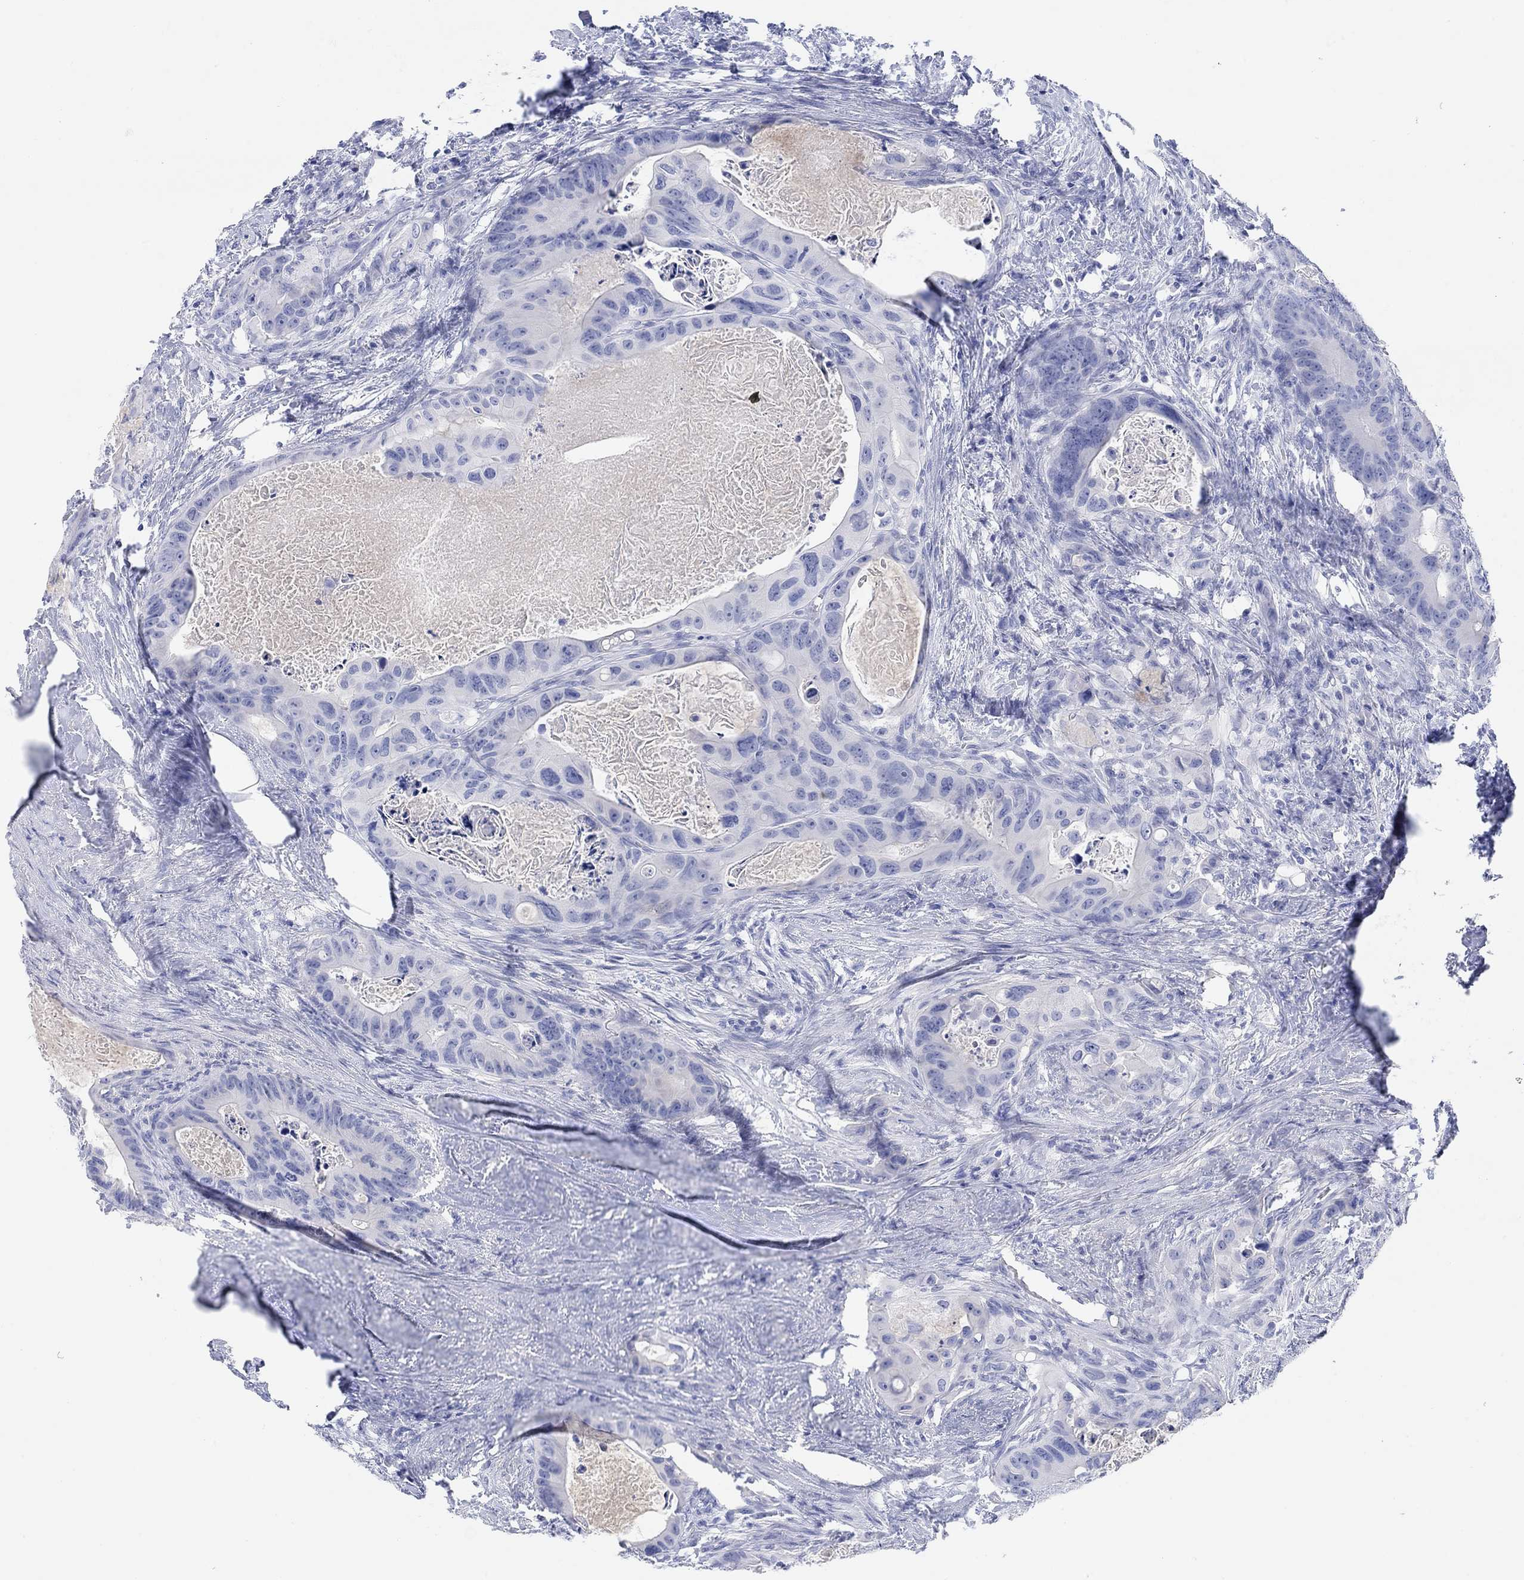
{"staining": {"intensity": "negative", "quantity": "none", "location": "none"}, "tissue": "colorectal cancer", "cell_type": "Tumor cells", "image_type": "cancer", "snomed": [{"axis": "morphology", "description": "Adenocarcinoma, NOS"}, {"axis": "topography", "description": "Rectum"}], "caption": "Immunohistochemistry (IHC) histopathology image of human colorectal adenocarcinoma stained for a protein (brown), which shows no staining in tumor cells. (DAB (3,3'-diaminobenzidine) immunohistochemistry visualized using brightfield microscopy, high magnification).", "gene": "XIRP2", "patient": {"sex": "male", "age": 64}}